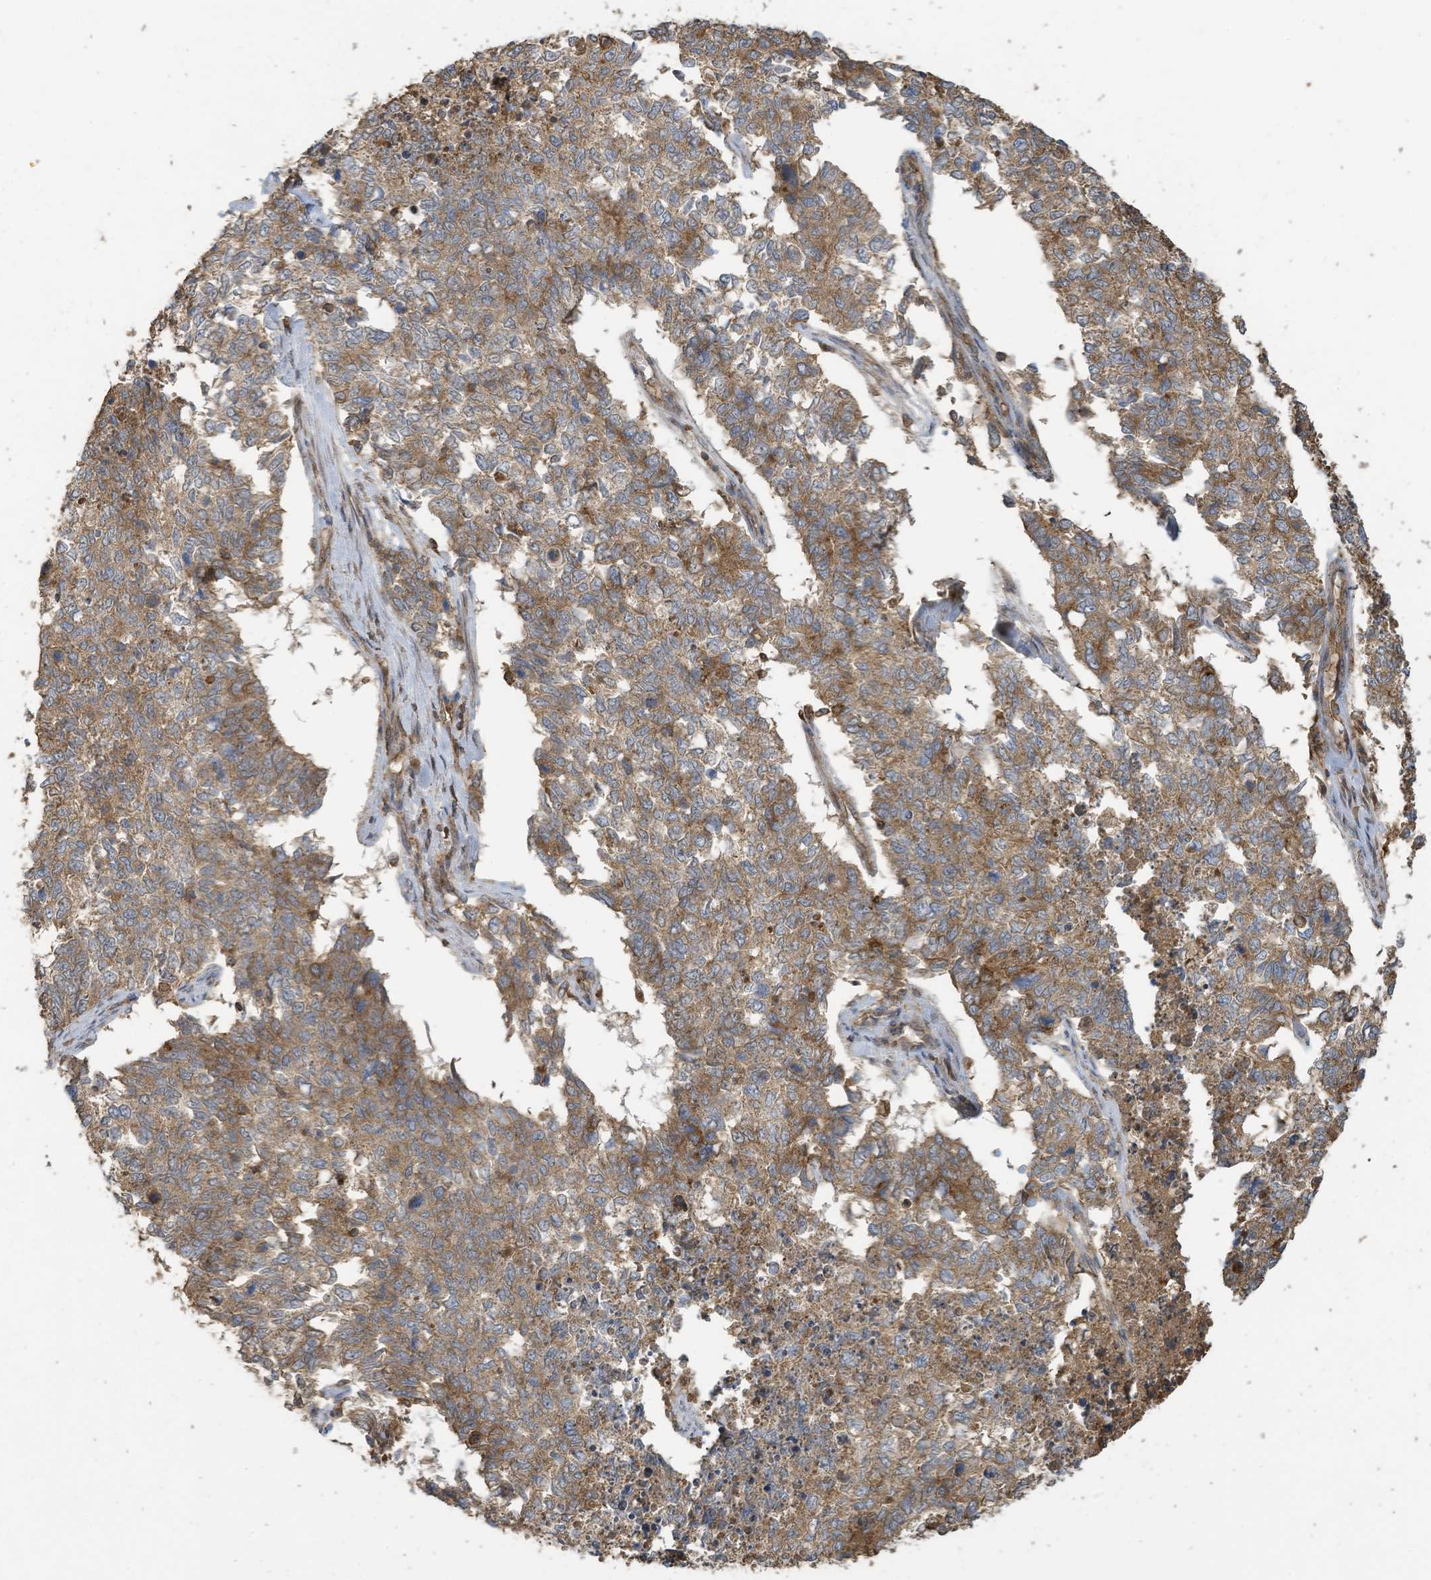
{"staining": {"intensity": "moderate", "quantity": ">75%", "location": "cytoplasmic/membranous"}, "tissue": "cervical cancer", "cell_type": "Tumor cells", "image_type": "cancer", "snomed": [{"axis": "morphology", "description": "Squamous cell carcinoma, NOS"}, {"axis": "topography", "description": "Cervix"}], "caption": "Immunohistochemical staining of human cervical cancer (squamous cell carcinoma) reveals medium levels of moderate cytoplasmic/membranous staining in approximately >75% of tumor cells.", "gene": "COX10", "patient": {"sex": "female", "age": 63}}